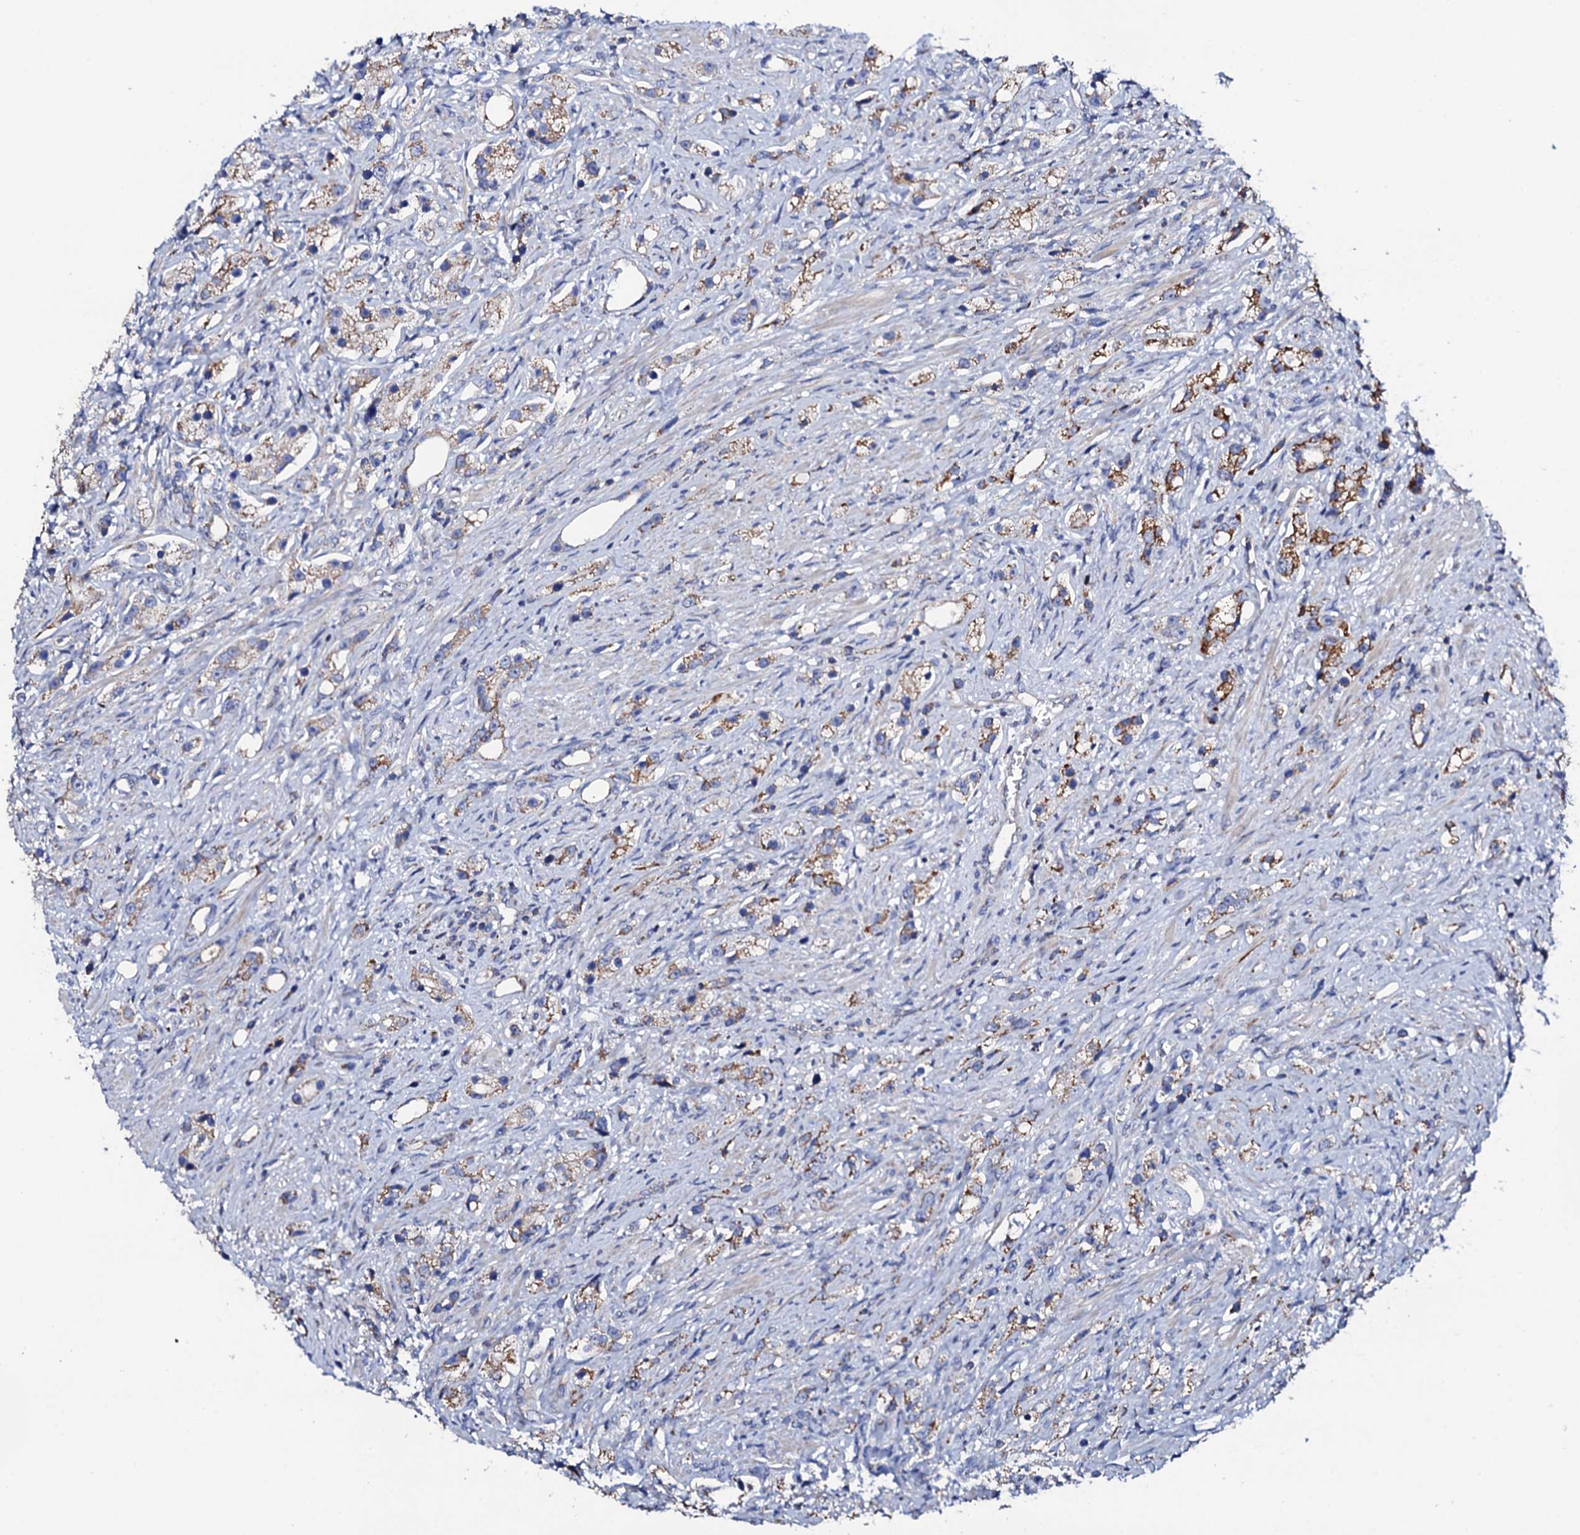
{"staining": {"intensity": "moderate", "quantity": "25%-75%", "location": "cytoplasmic/membranous"}, "tissue": "prostate cancer", "cell_type": "Tumor cells", "image_type": "cancer", "snomed": [{"axis": "morphology", "description": "Adenocarcinoma, High grade"}, {"axis": "topography", "description": "Prostate"}], "caption": "Protein analysis of prostate cancer tissue exhibits moderate cytoplasmic/membranous staining in about 25%-75% of tumor cells.", "gene": "TCAF2", "patient": {"sex": "male", "age": 63}}